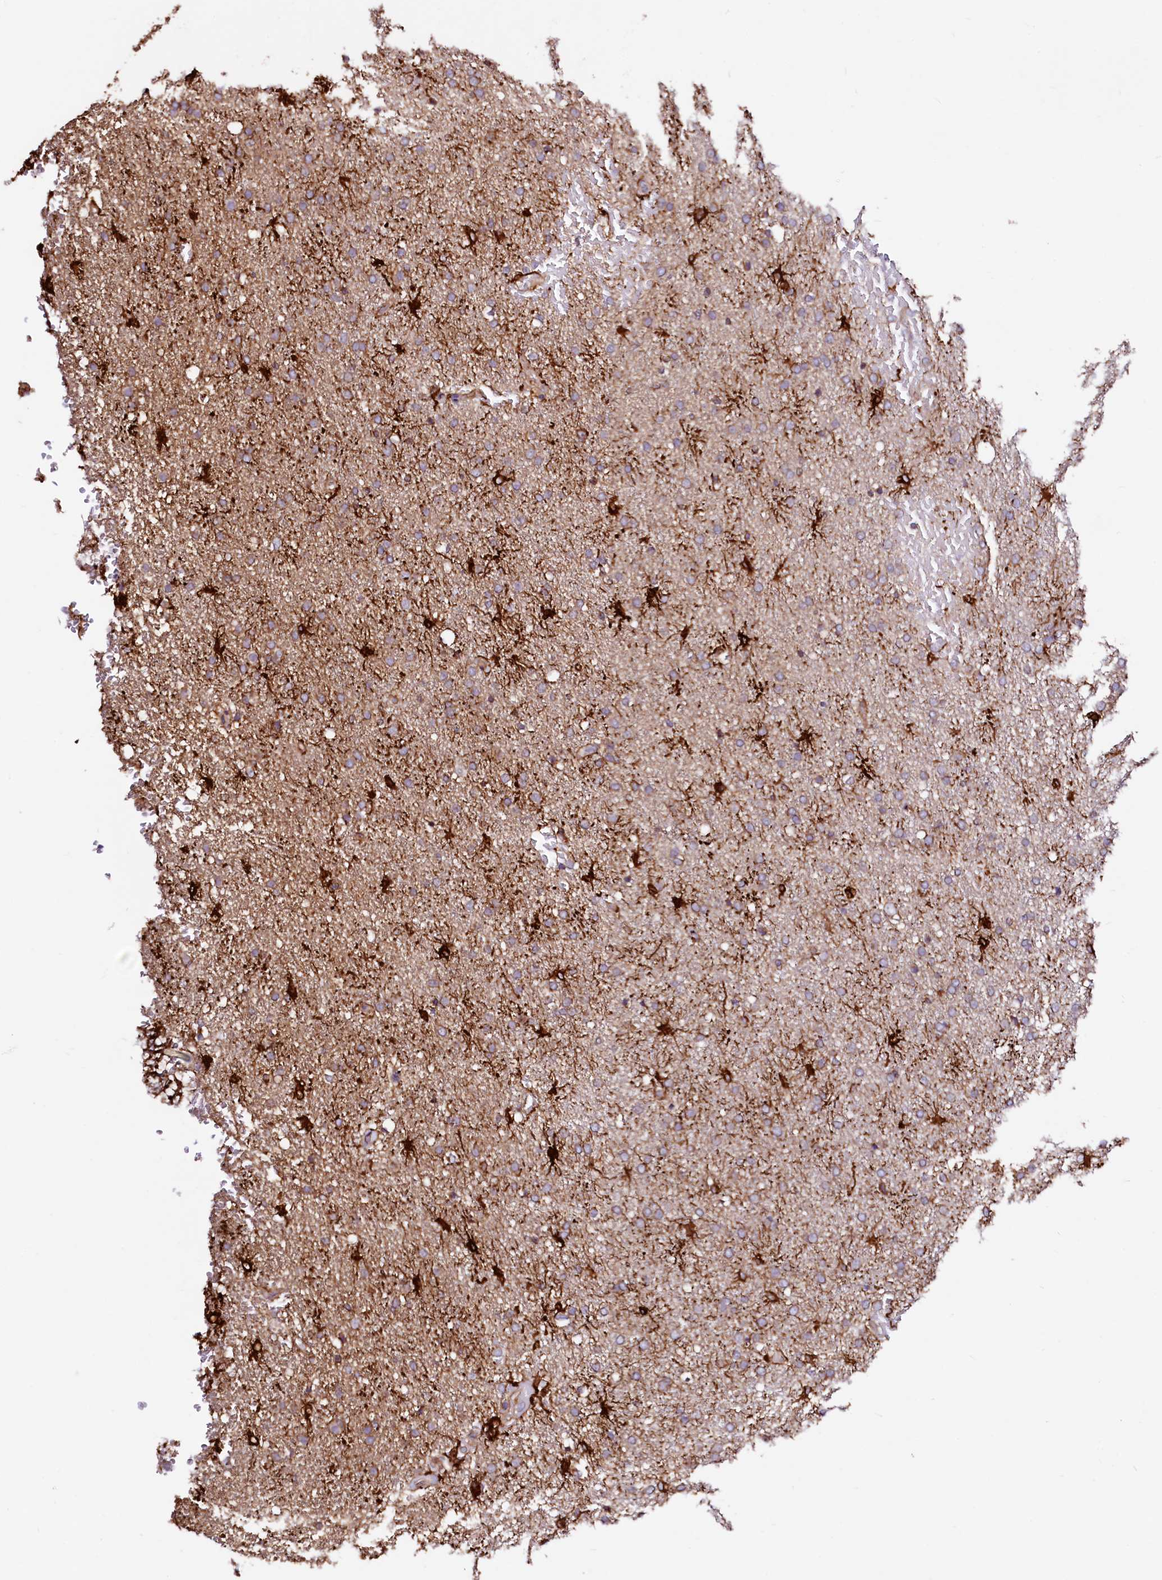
{"staining": {"intensity": "moderate", "quantity": ">75%", "location": "cytoplasmic/membranous"}, "tissue": "glioma", "cell_type": "Tumor cells", "image_type": "cancer", "snomed": [{"axis": "morphology", "description": "Glioma, malignant, High grade"}, {"axis": "topography", "description": "Brain"}], "caption": "Glioma was stained to show a protein in brown. There is medium levels of moderate cytoplasmic/membranous positivity in about >75% of tumor cells.", "gene": "CIAO3", "patient": {"sex": "male", "age": 72}}